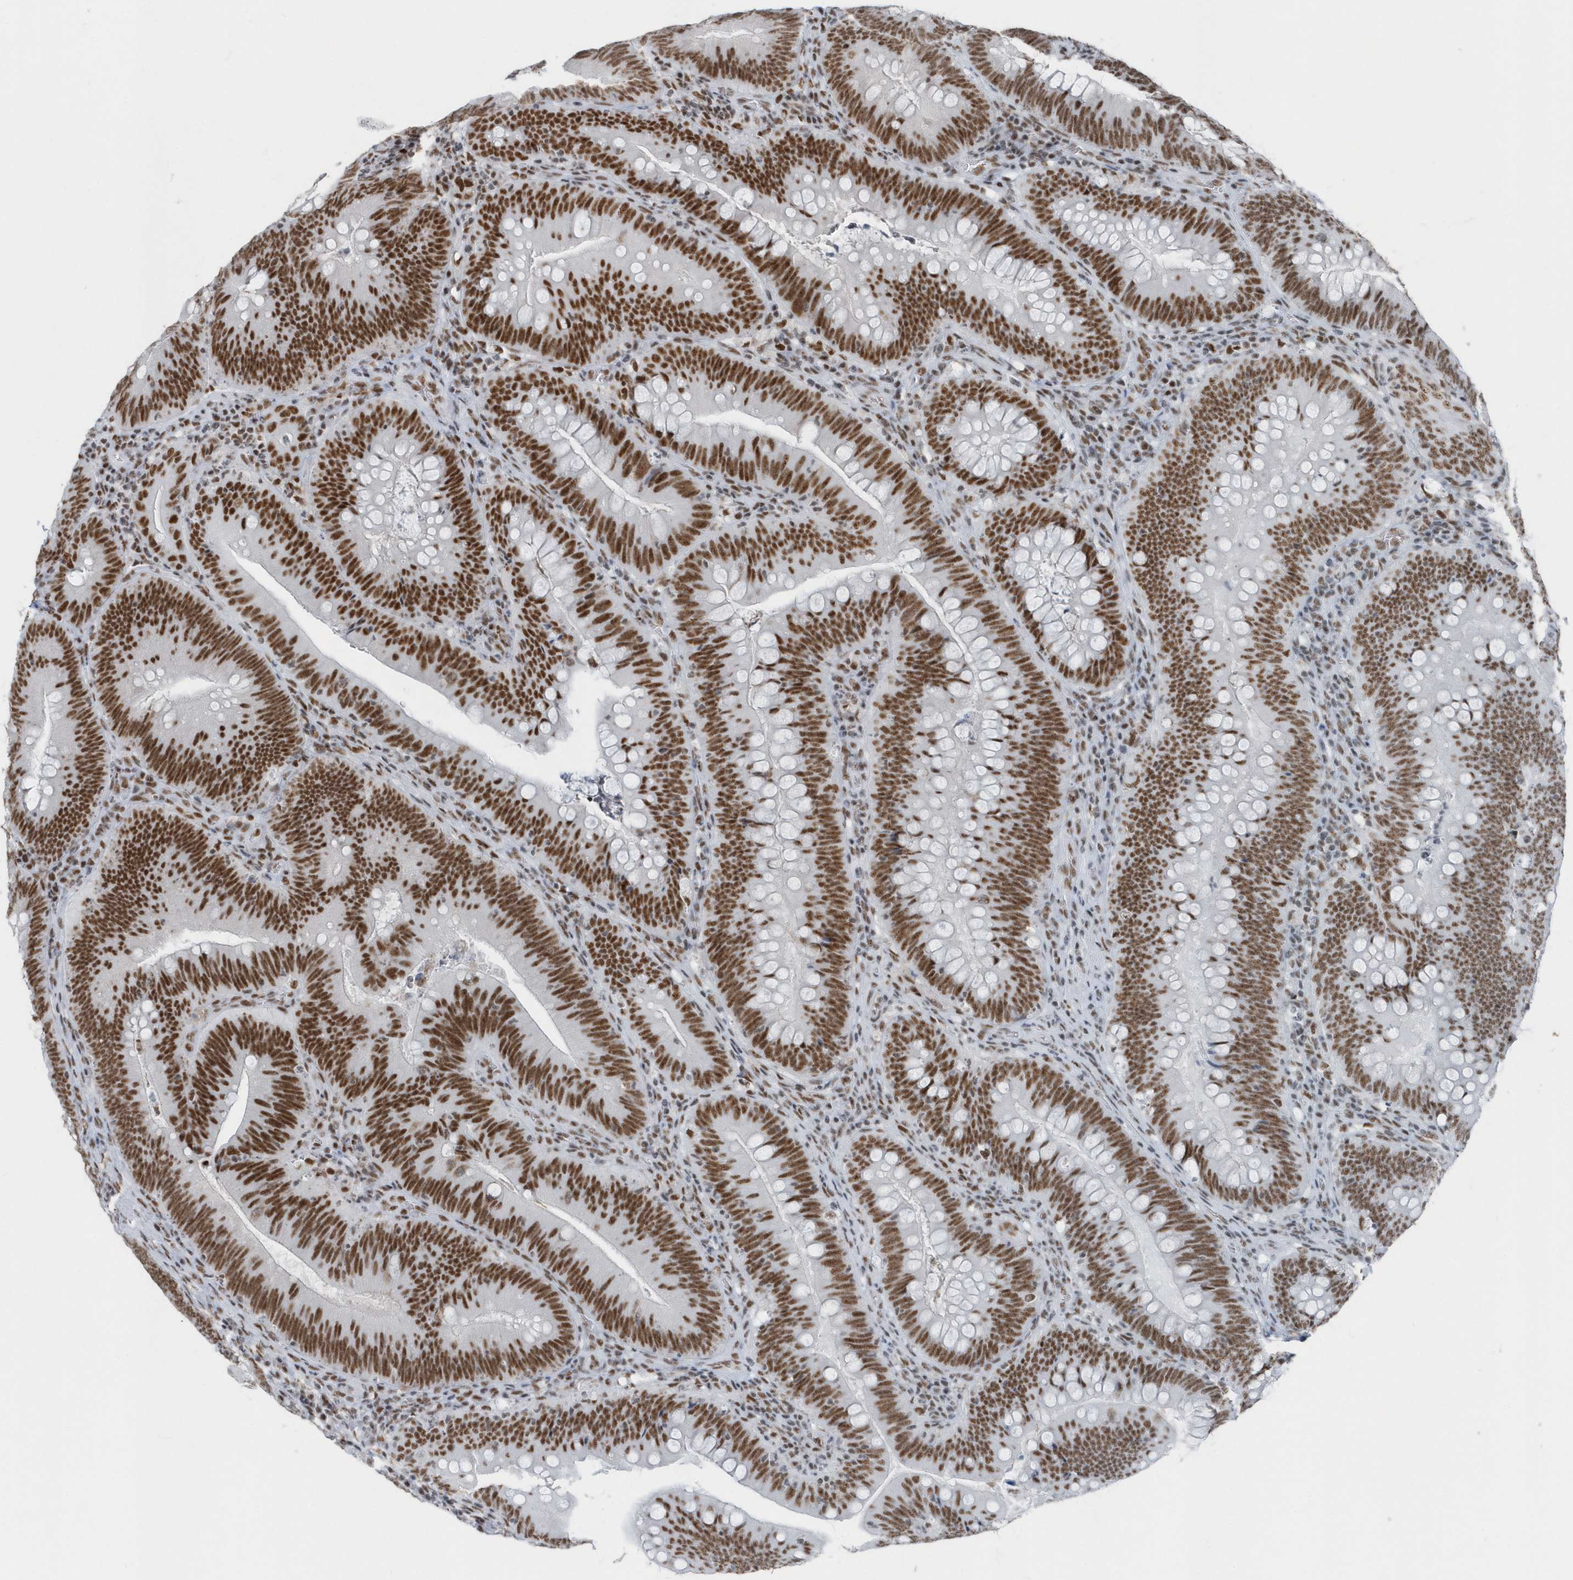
{"staining": {"intensity": "strong", "quantity": ">75%", "location": "nuclear"}, "tissue": "colorectal cancer", "cell_type": "Tumor cells", "image_type": "cancer", "snomed": [{"axis": "morphology", "description": "Normal tissue, NOS"}, {"axis": "topography", "description": "Colon"}], "caption": "Immunohistochemical staining of human colorectal cancer displays strong nuclear protein expression in approximately >75% of tumor cells. The protein of interest is shown in brown color, while the nuclei are stained blue.", "gene": "FIP1L1", "patient": {"sex": "female", "age": 82}}